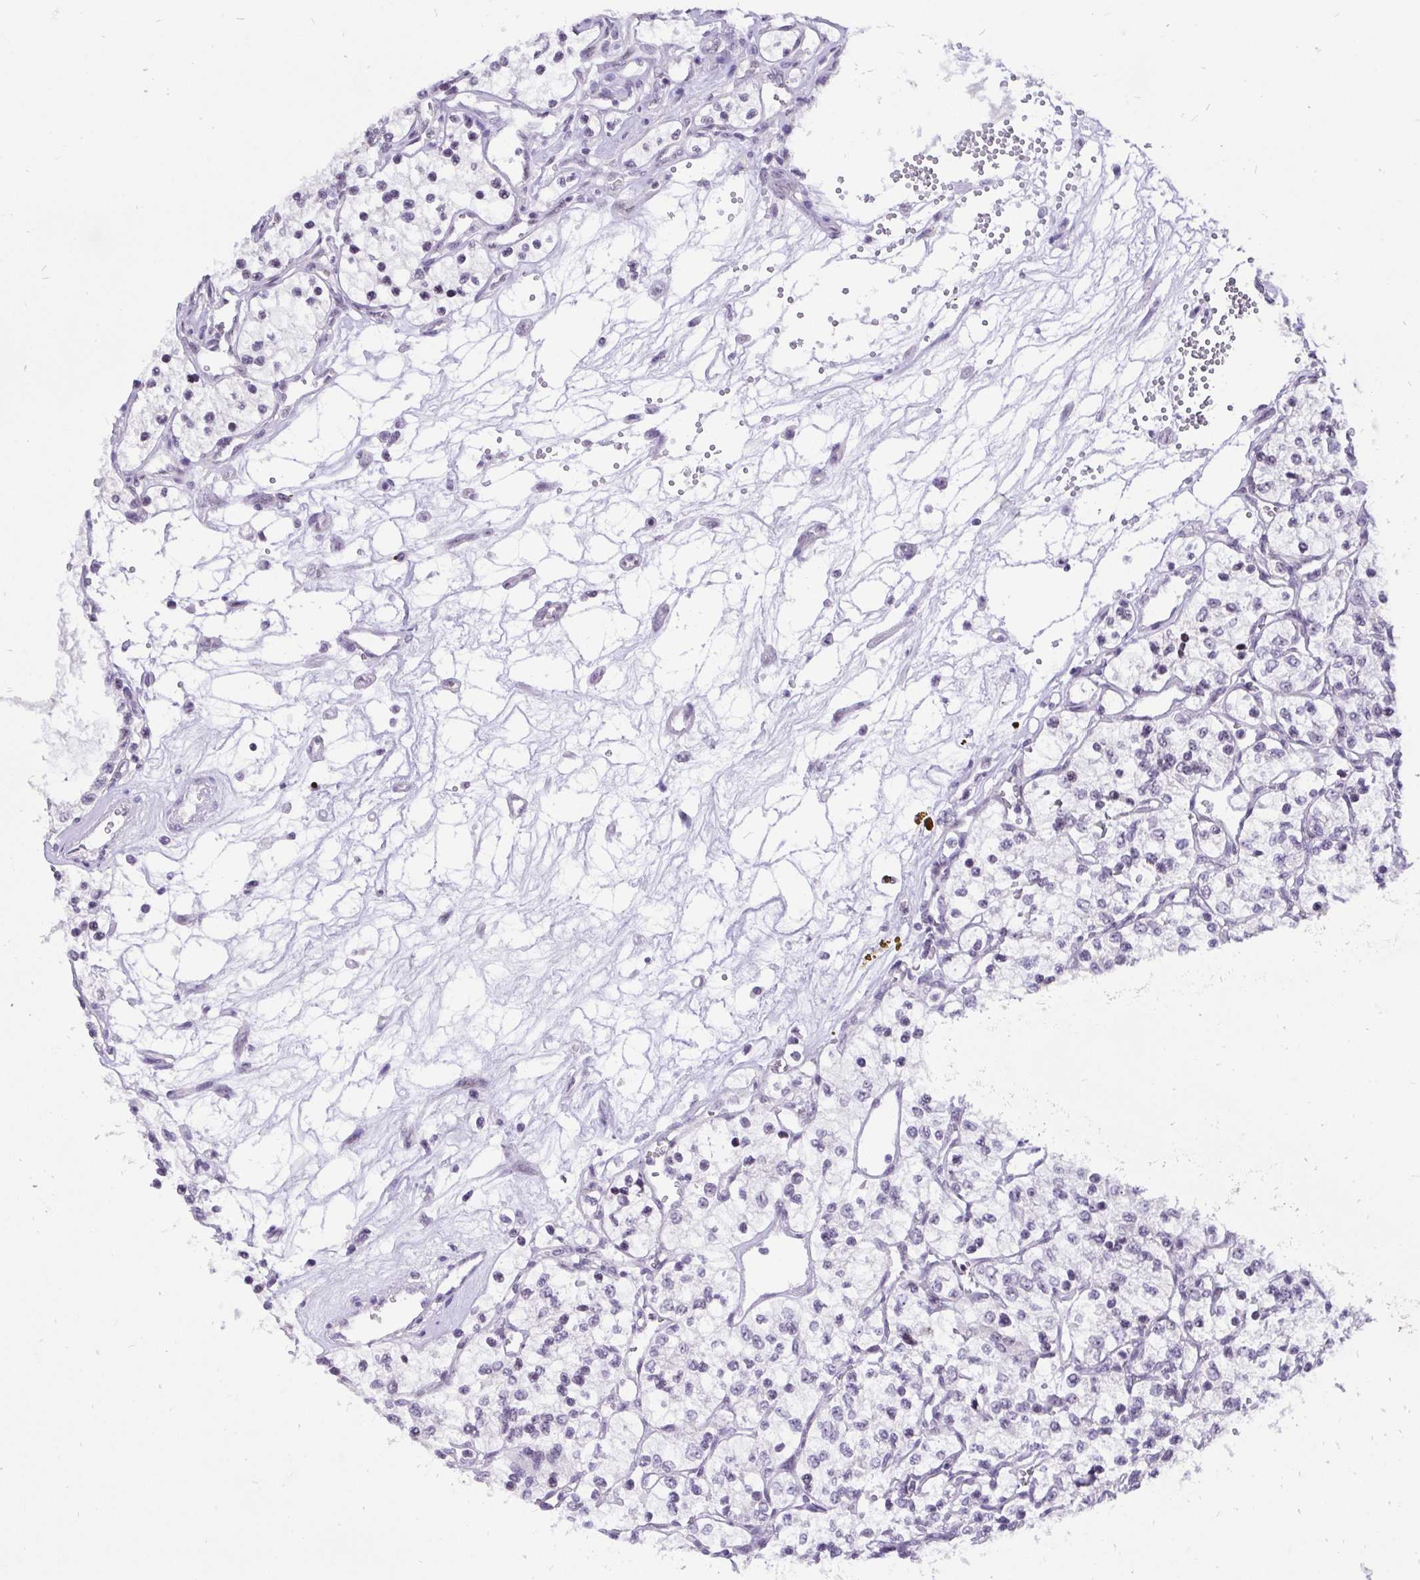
{"staining": {"intensity": "negative", "quantity": "none", "location": "none"}, "tissue": "renal cancer", "cell_type": "Tumor cells", "image_type": "cancer", "snomed": [{"axis": "morphology", "description": "Adenocarcinoma, NOS"}, {"axis": "topography", "description": "Kidney"}], "caption": "Renal cancer stained for a protein using IHC reveals no positivity tumor cells.", "gene": "ZNF860", "patient": {"sex": "female", "age": 69}}